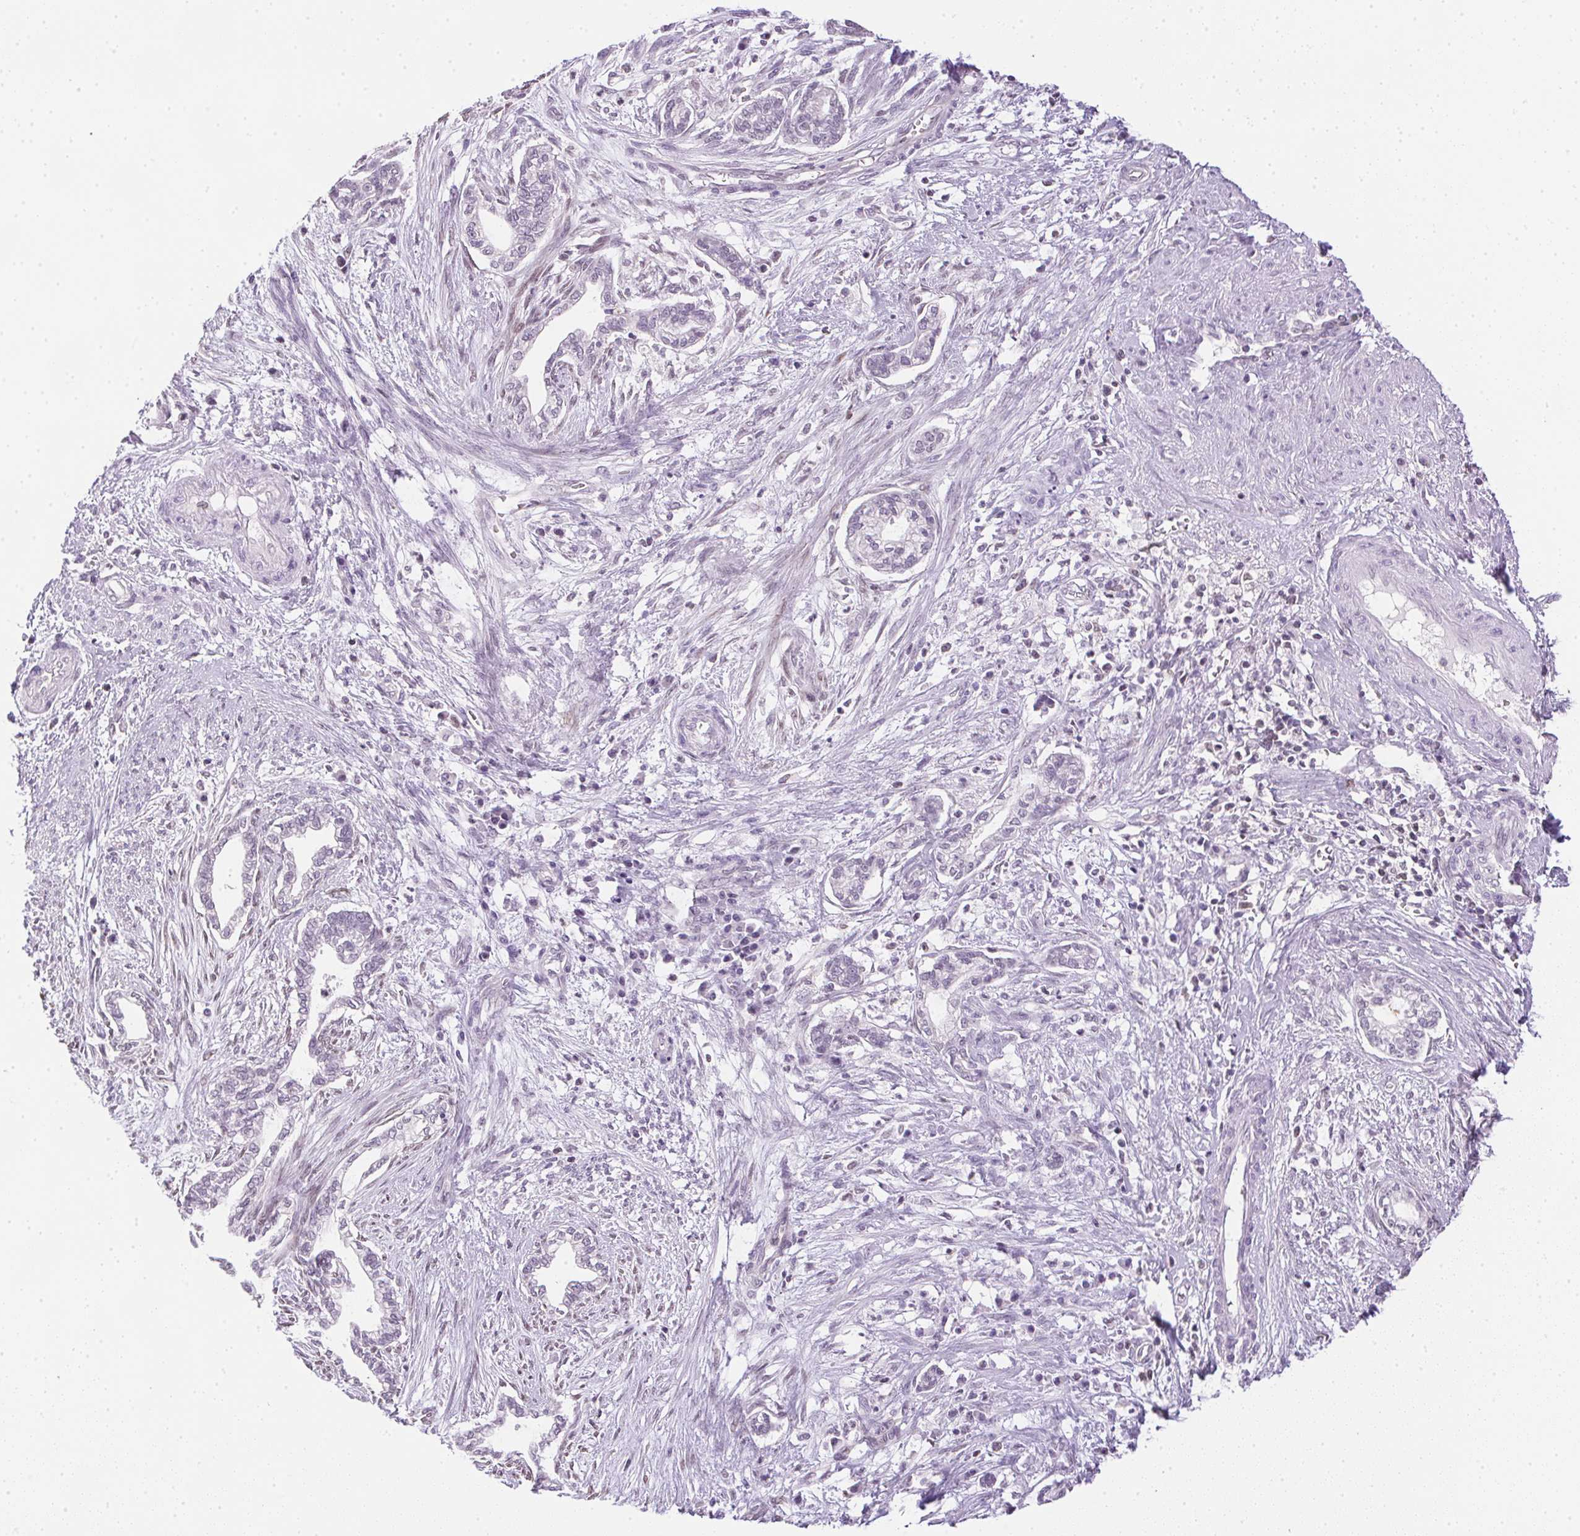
{"staining": {"intensity": "negative", "quantity": "none", "location": "none"}, "tissue": "cervical cancer", "cell_type": "Tumor cells", "image_type": "cancer", "snomed": [{"axis": "morphology", "description": "Adenocarcinoma, NOS"}, {"axis": "topography", "description": "Cervix"}], "caption": "The photomicrograph exhibits no significant staining in tumor cells of cervical cancer (adenocarcinoma).", "gene": "PRL", "patient": {"sex": "female", "age": 62}}